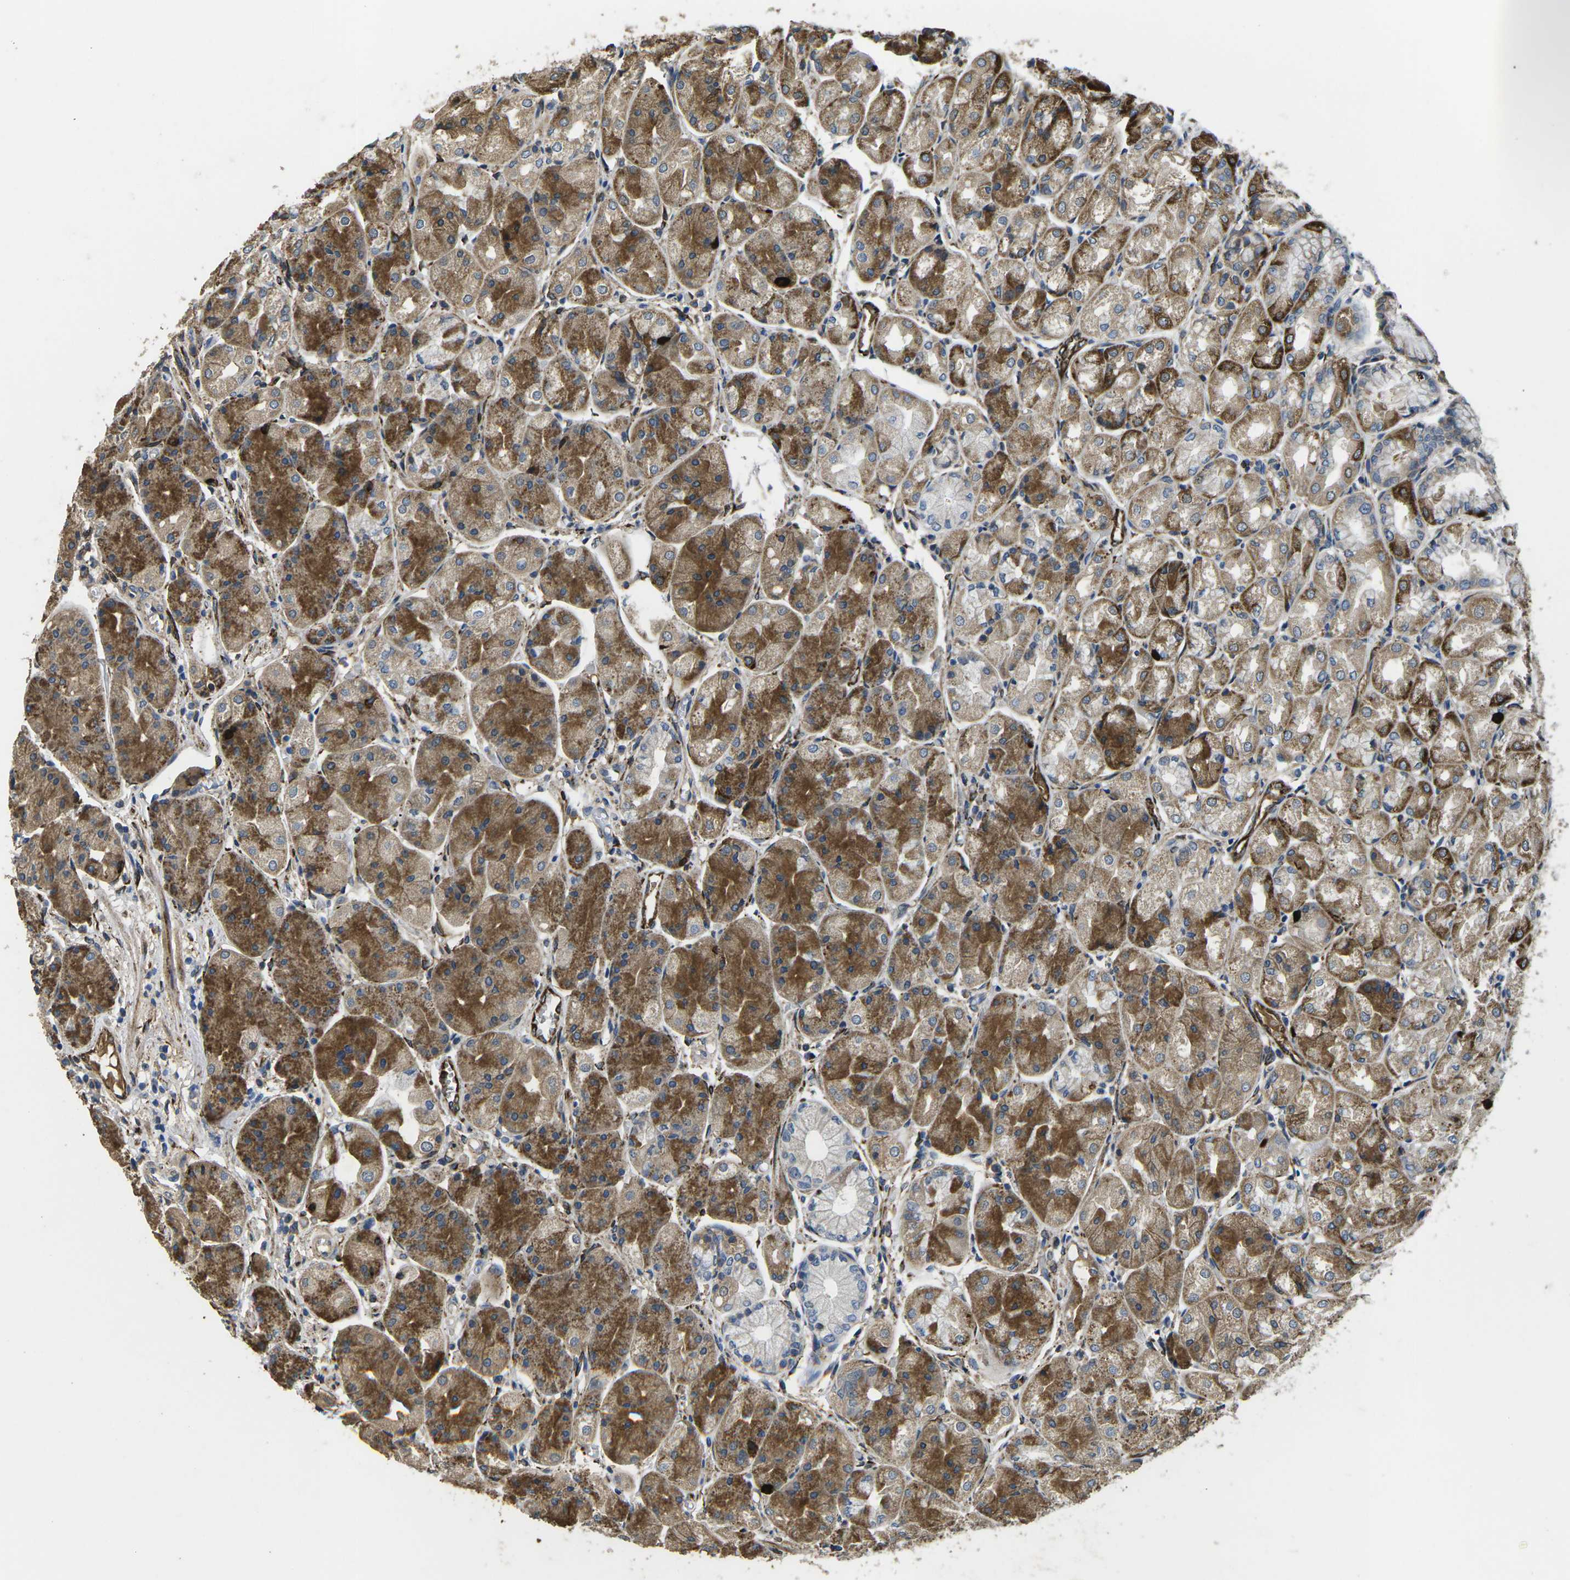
{"staining": {"intensity": "strong", "quantity": "25%-75%", "location": "cytoplasmic/membranous"}, "tissue": "stomach", "cell_type": "Glandular cells", "image_type": "normal", "snomed": [{"axis": "morphology", "description": "Normal tissue, NOS"}, {"axis": "topography", "description": "Stomach, upper"}], "caption": "Approximately 25%-75% of glandular cells in unremarkable stomach demonstrate strong cytoplasmic/membranous protein expression as visualized by brown immunohistochemical staining.", "gene": "PDZD8", "patient": {"sex": "male", "age": 72}}